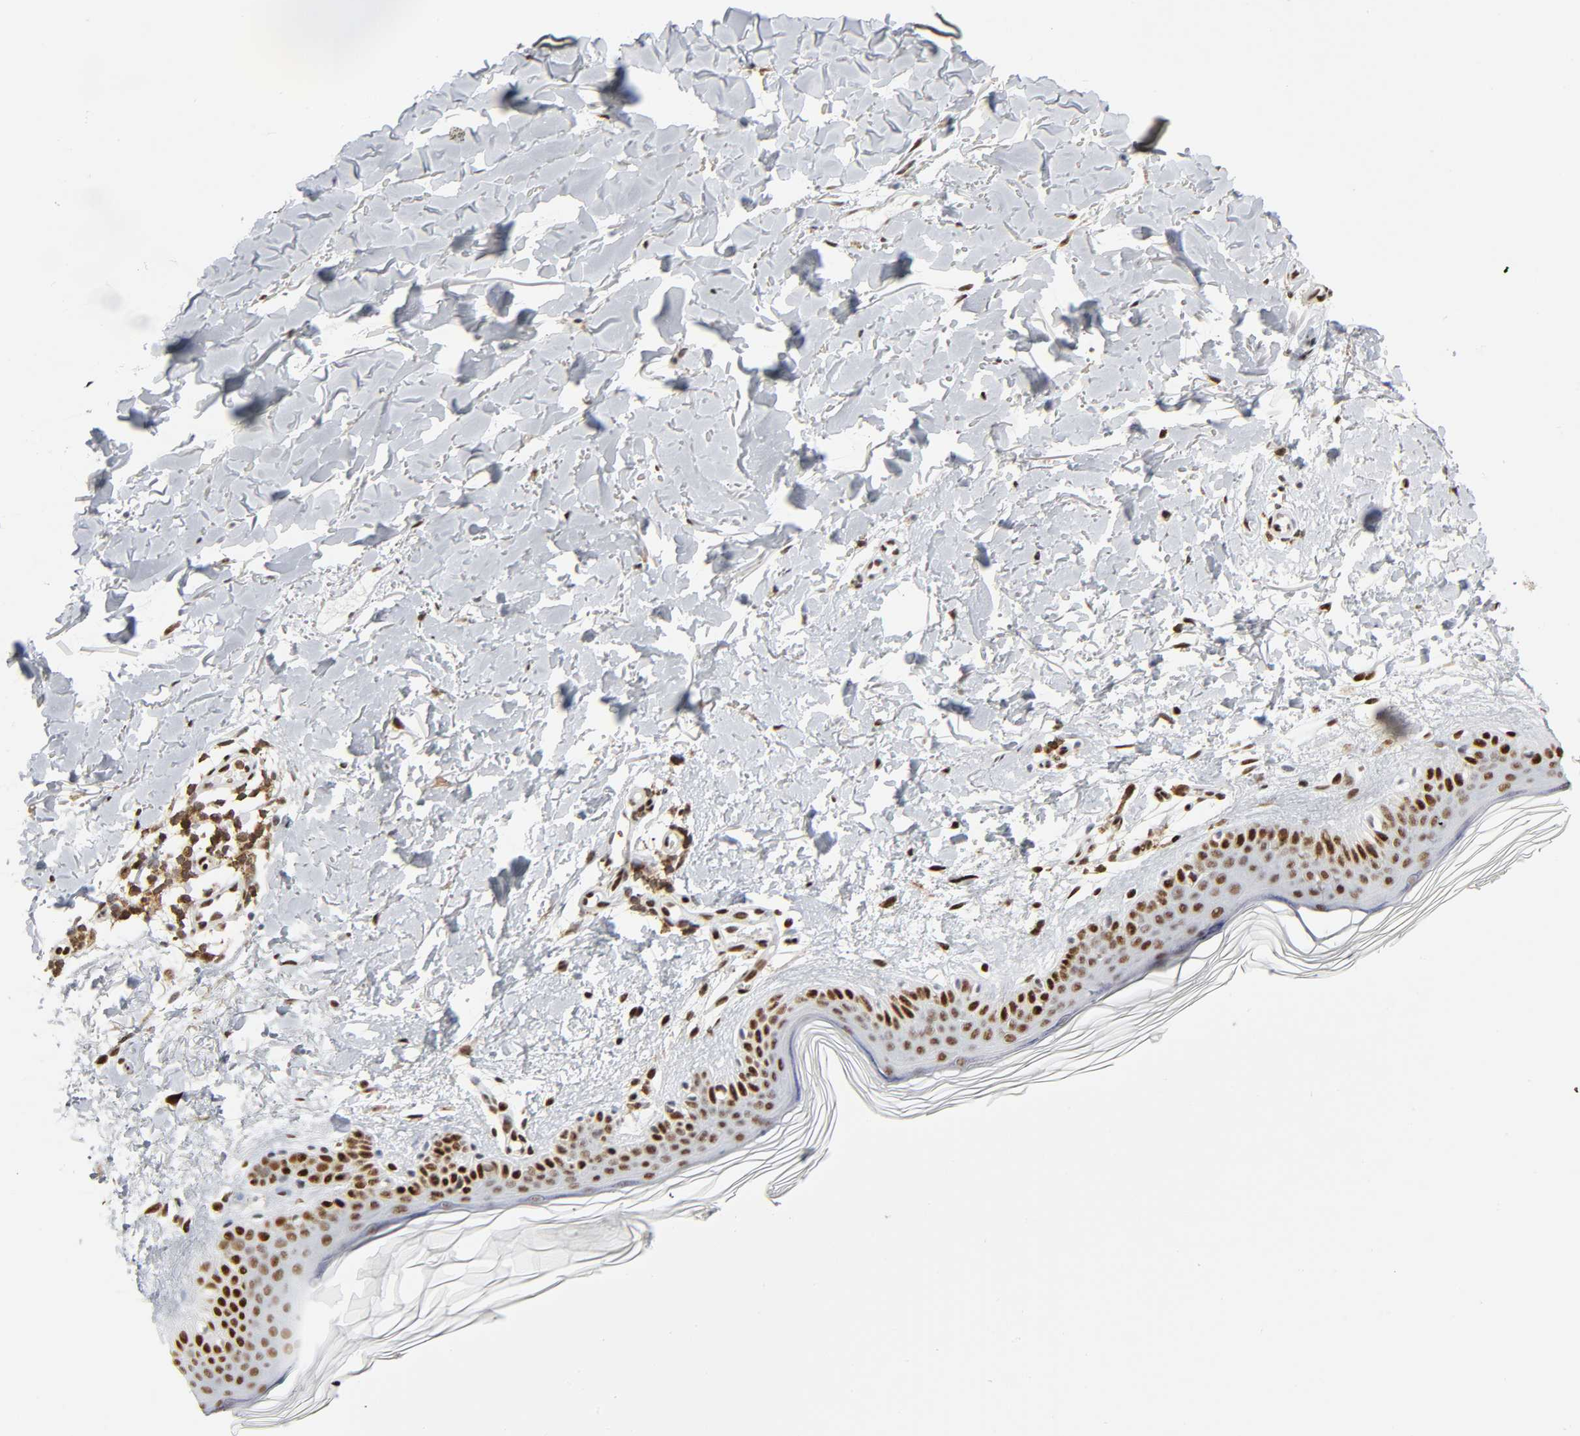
{"staining": {"intensity": "strong", "quantity": ">75%", "location": "nuclear"}, "tissue": "skin", "cell_type": "Fibroblasts", "image_type": "normal", "snomed": [{"axis": "morphology", "description": "Normal tissue, NOS"}, {"axis": "topography", "description": "Skin"}], "caption": "Immunohistochemistry image of normal skin: skin stained using IHC exhibits high levels of strong protein expression localized specifically in the nuclear of fibroblasts, appearing as a nuclear brown color.", "gene": "WAS", "patient": {"sex": "female", "age": 56}}